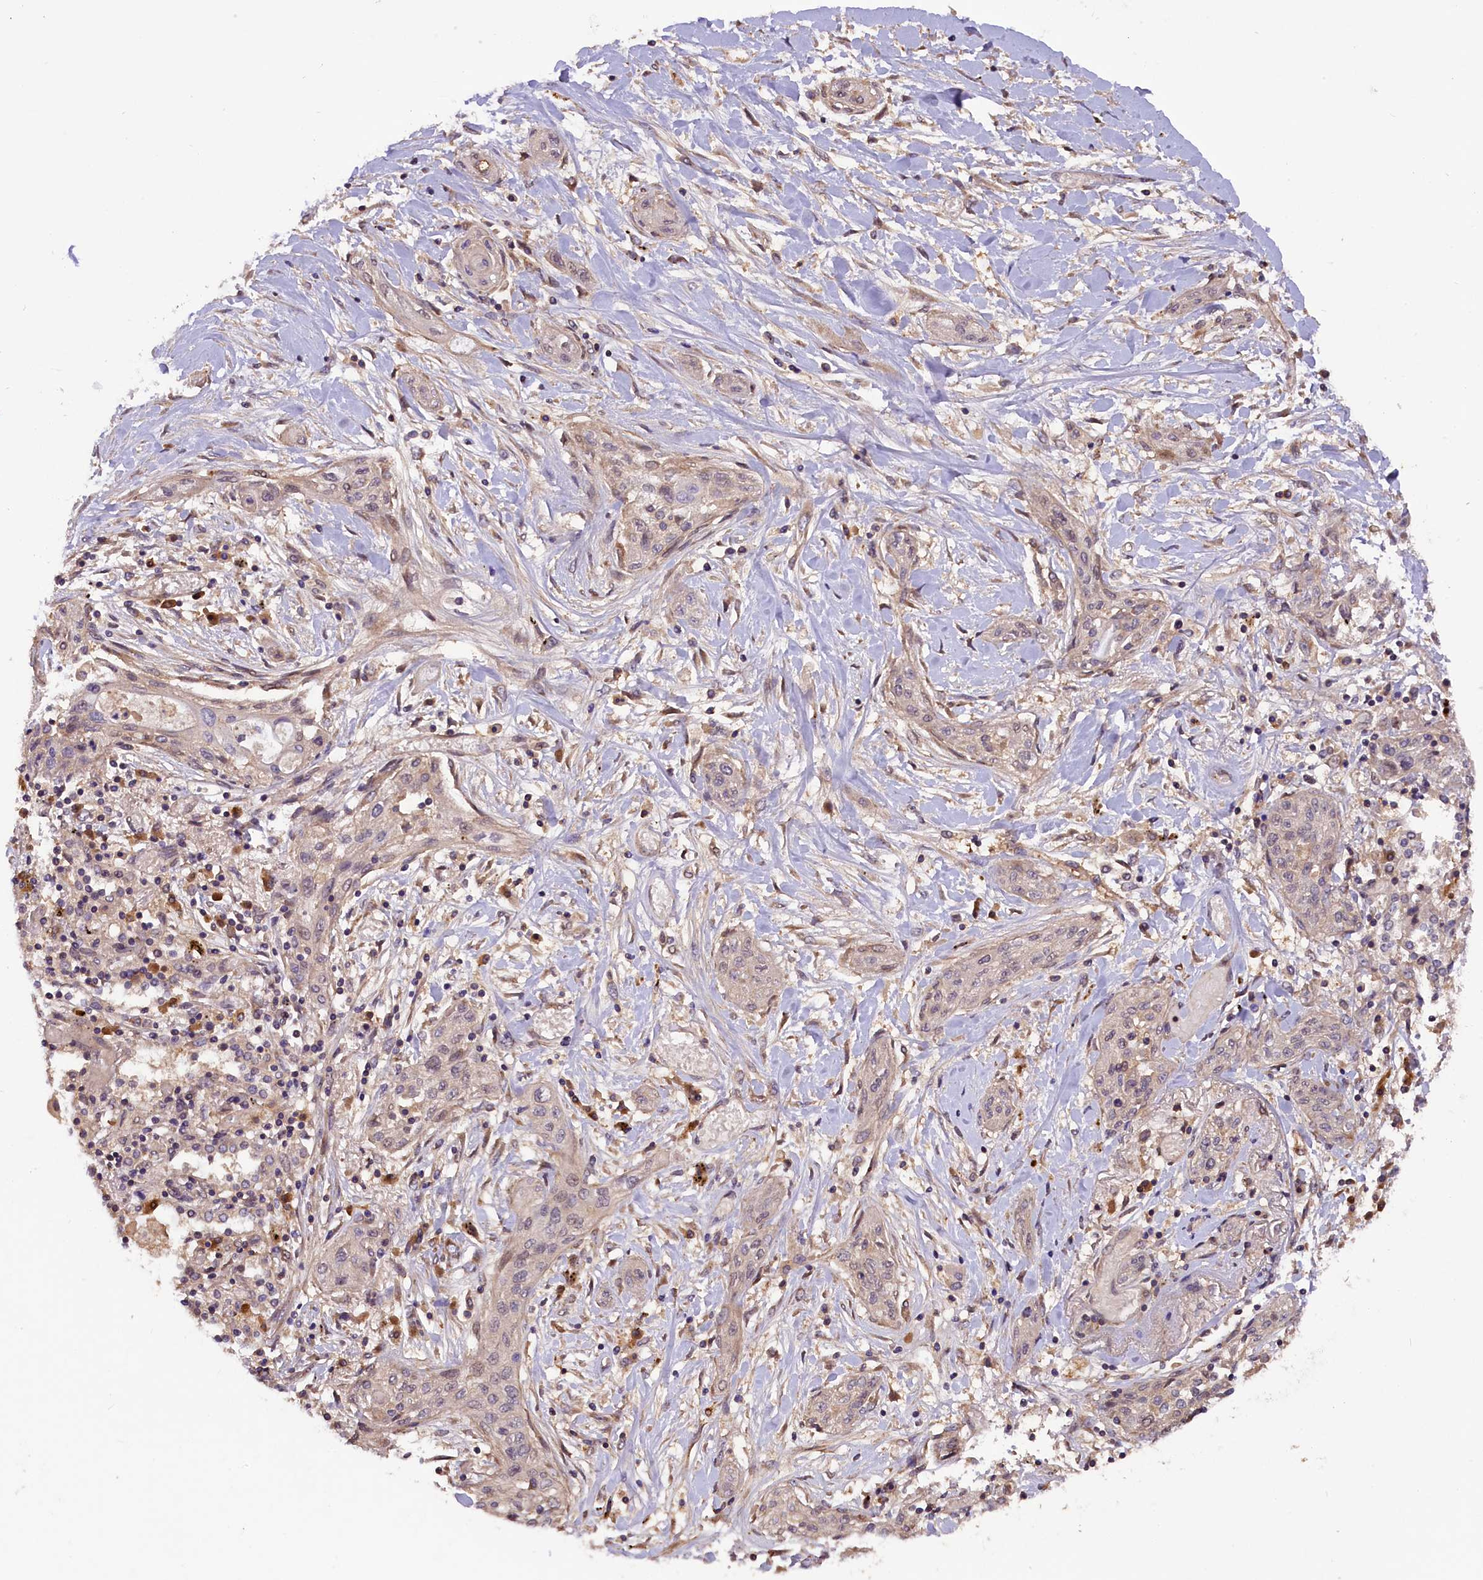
{"staining": {"intensity": "negative", "quantity": "none", "location": "none"}, "tissue": "lung cancer", "cell_type": "Tumor cells", "image_type": "cancer", "snomed": [{"axis": "morphology", "description": "Squamous cell carcinoma, NOS"}, {"axis": "topography", "description": "Lung"}], "caption": "Human lung cancer (squamous cell carcinoma) stained for a protein using IHC displays no expression in tumor cells.", "gene": "SETD6", "patient": {"sex": "female", "age": 47}}